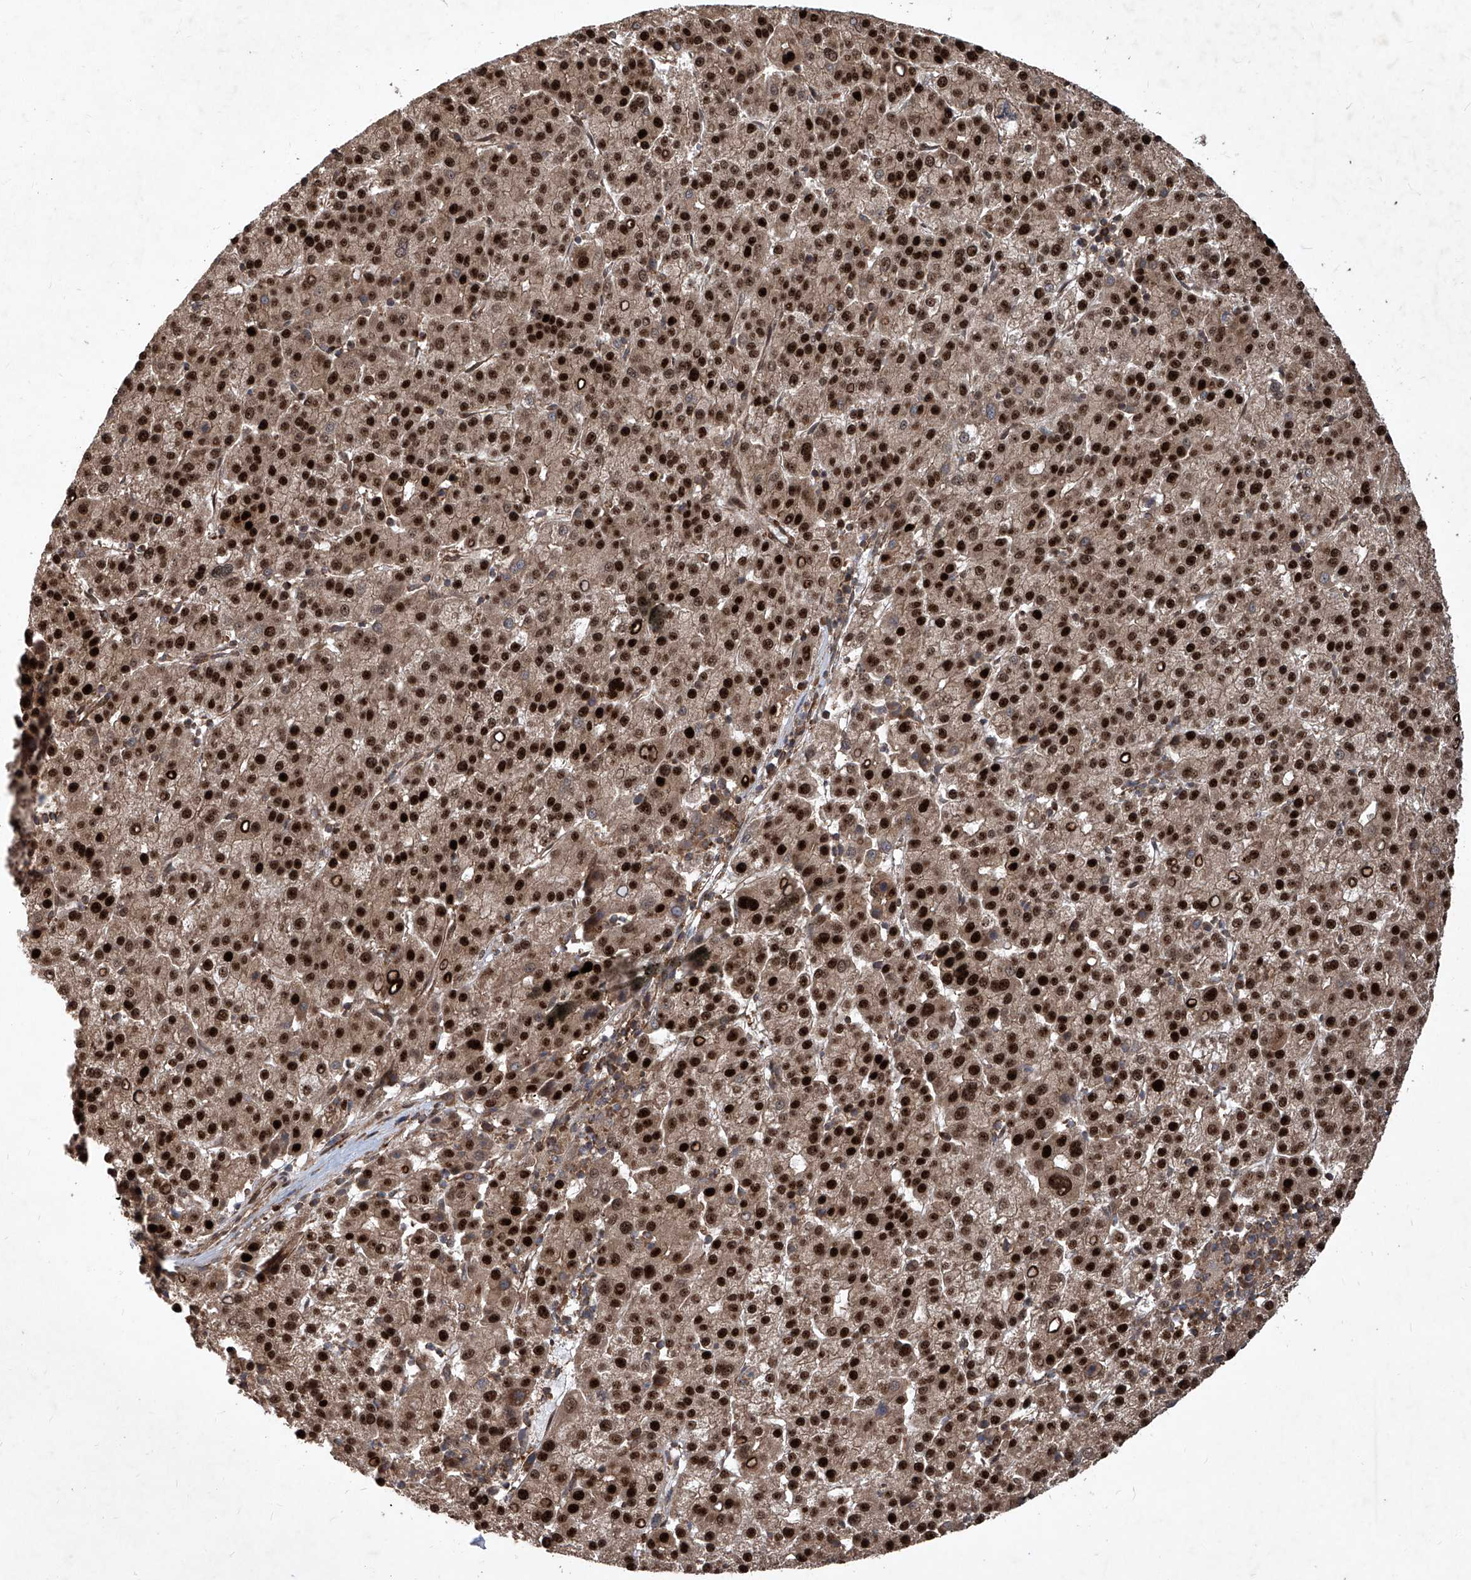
{"staining": {"intensity": "strong", "quantity": ">75%", "location": "nuclear"}, "tissue": "liver cancer", "cell_type": "Tumor cells", "image_type": "cancer", "snomed": [{"axis": "morphology", "description": "Carcinoma, Hepatocellular, NOS"}, {"axis": "topography", "description": "Liver"}], "caption": "This is a photomicrograph of IHC staining of liver cancer (hepatocellular carcinoma), which shows strong expression in the nuclear of tumor cells.", "gene": "MAGED2", "patient": {"sex": "female", "age": 58}}